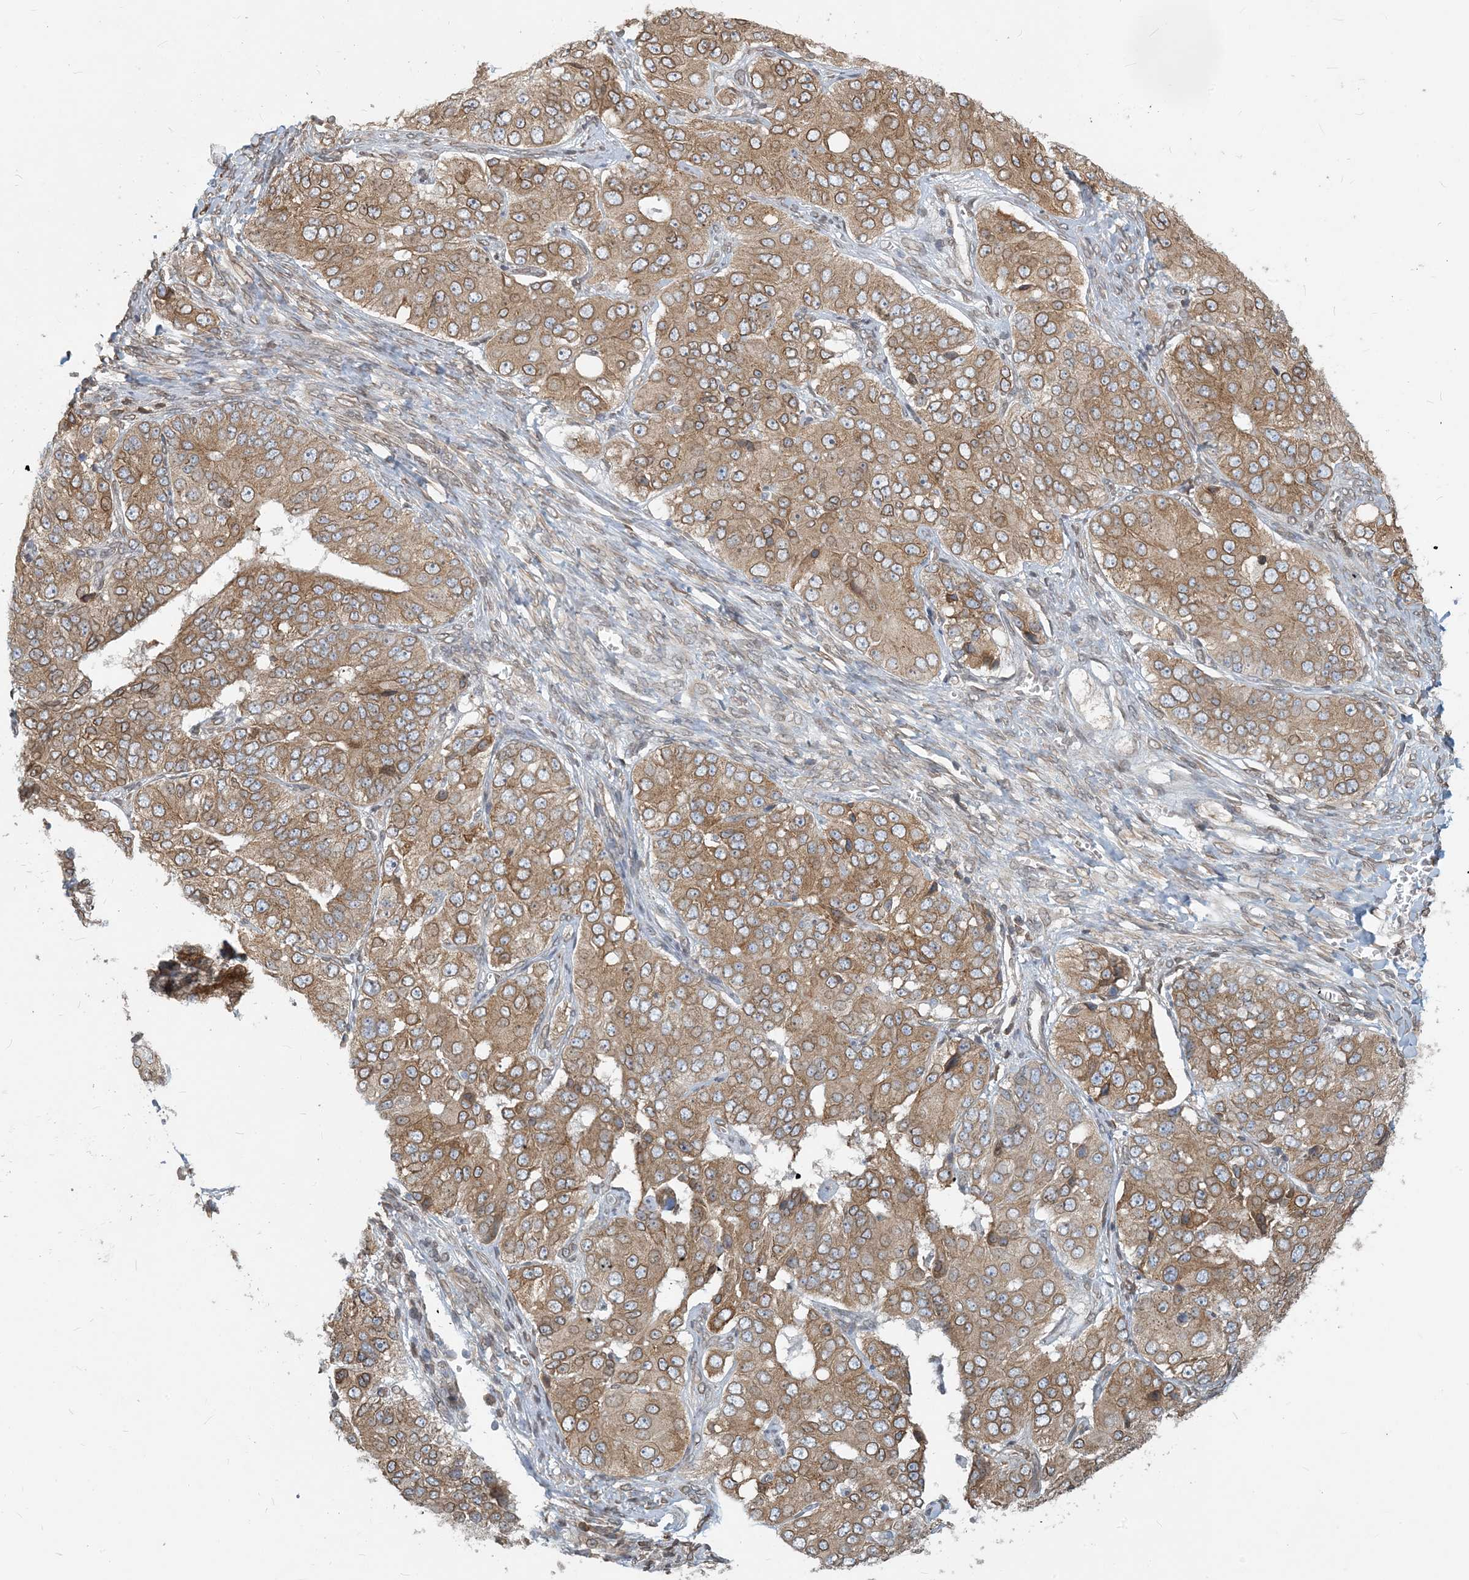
{"staining": {"intensity": "moderate", "quantity": ">75%", "location": "cytoplasmic/membranous,nuclear"}, "tissue": "ovarian cancer", "cell_type": "Tumor cells", "image_type": "cancer", "snomed": [{"axis": "morphology", "description": "Carcinoma, endometroid"}, {"axis": "topography", "description": "Ovary"}], "caption": "Tumor cells show medium levels of moderate cytoplasmic/membranous and nuclear staining in approximately >75% of cells in human endometroid carcinoma (ovarian). Nuclei are stained in blue.", "gene": "WWP1", "patient": {"sex": "female", "age": 51}}